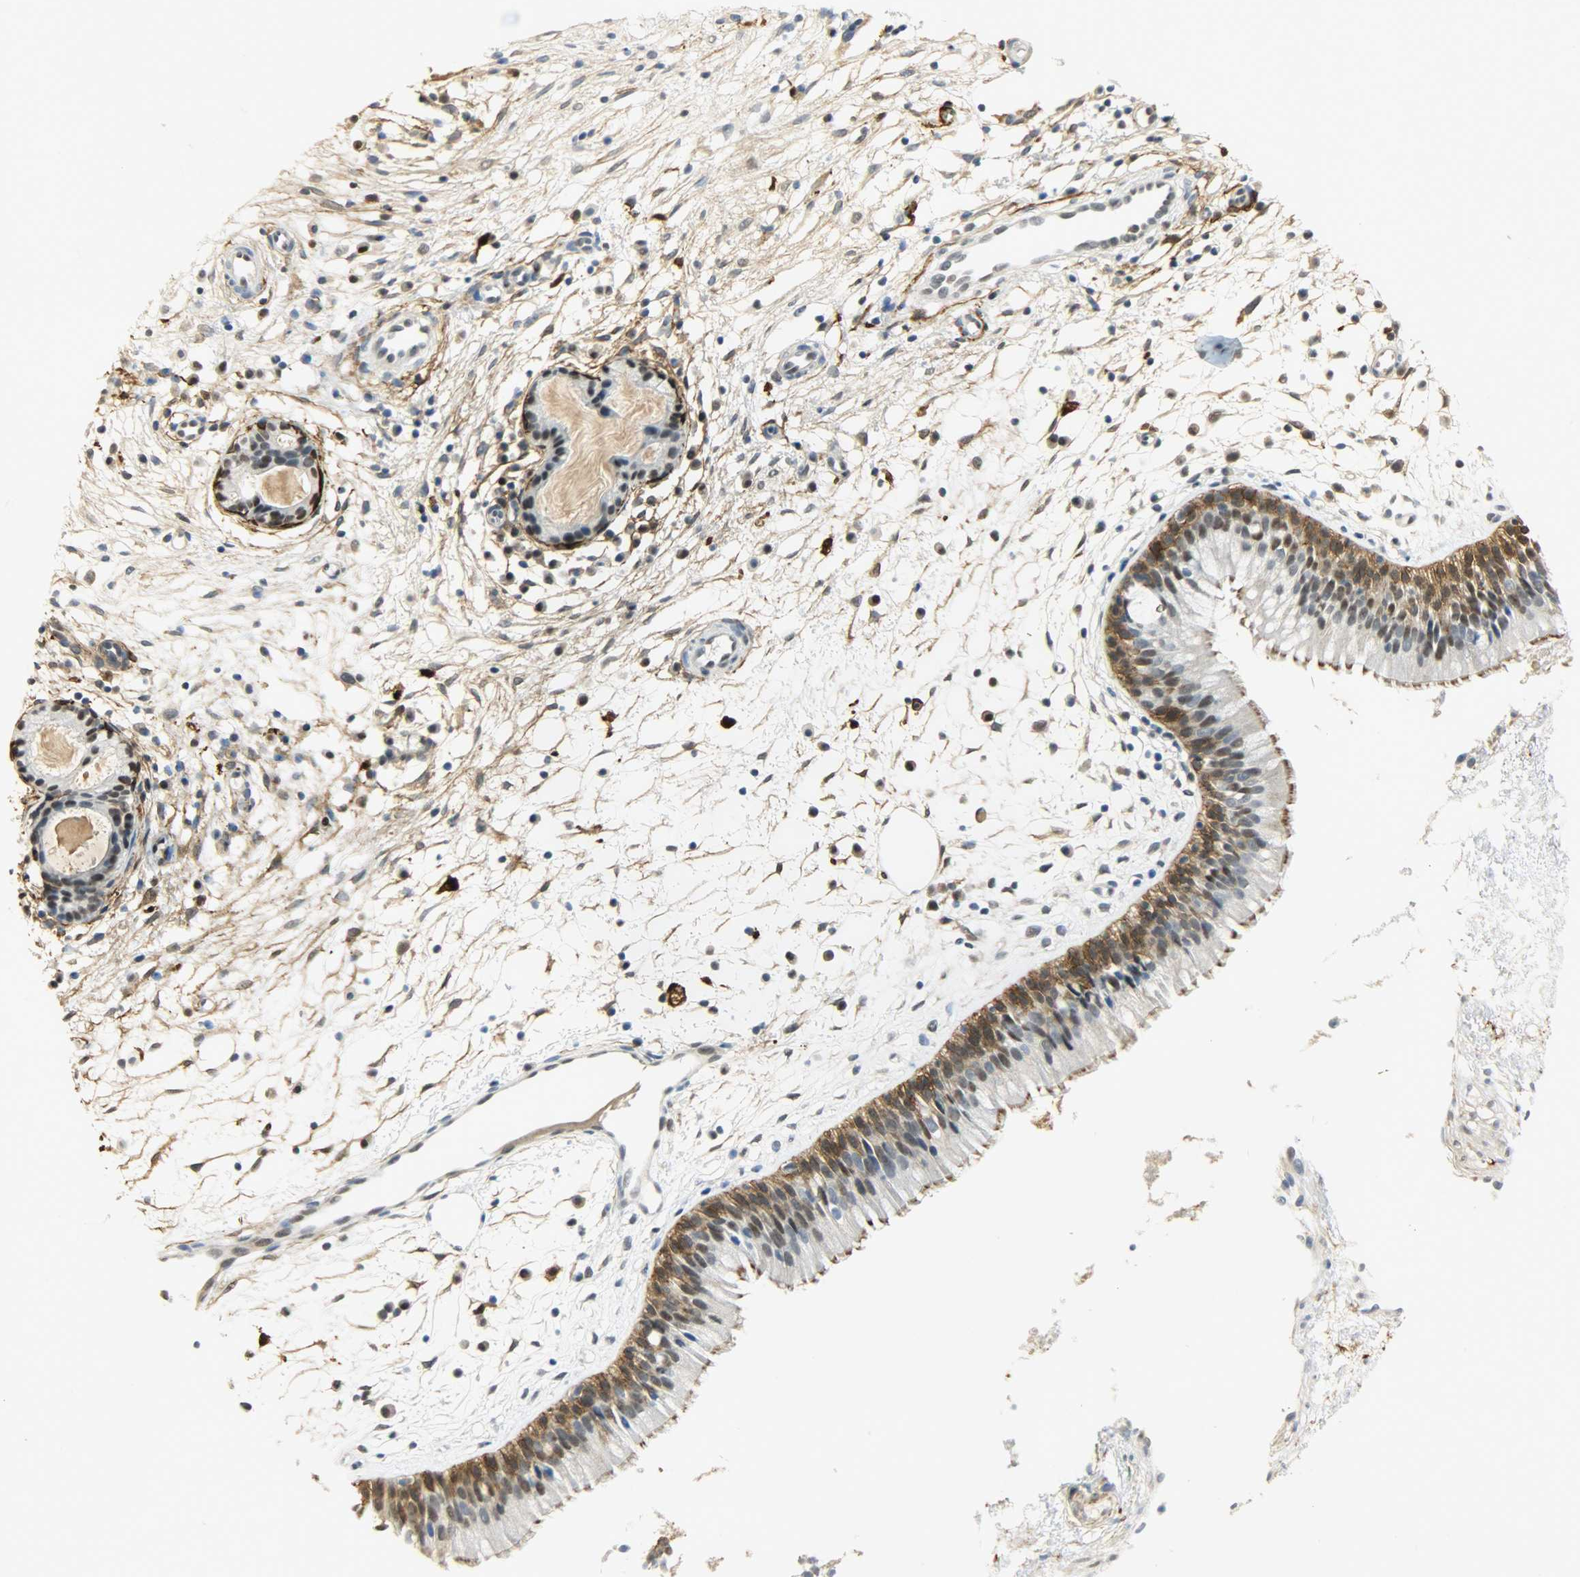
{"staining": {"intensity": "strong", "quantity": ">75%", "location": "cytoplasmic/membranous"}, "tissue": "nasopharynx", "cell_type": "Respiratory epithelial cells", "image_type": "normal", "snomed": [{"axis": "morphology", "description": "Normal tissue, NOS"}, {"axis": "topography", "description": "Nasopharynx"}], "caption": "This is a histology image of IHC staining of benign nasopharynx, which shows strong expression in the cytoplasmic/membranous of respiratory epithelial cells.", "gene": "NGFR", "patient": {"sex": "male", "age": 21}}